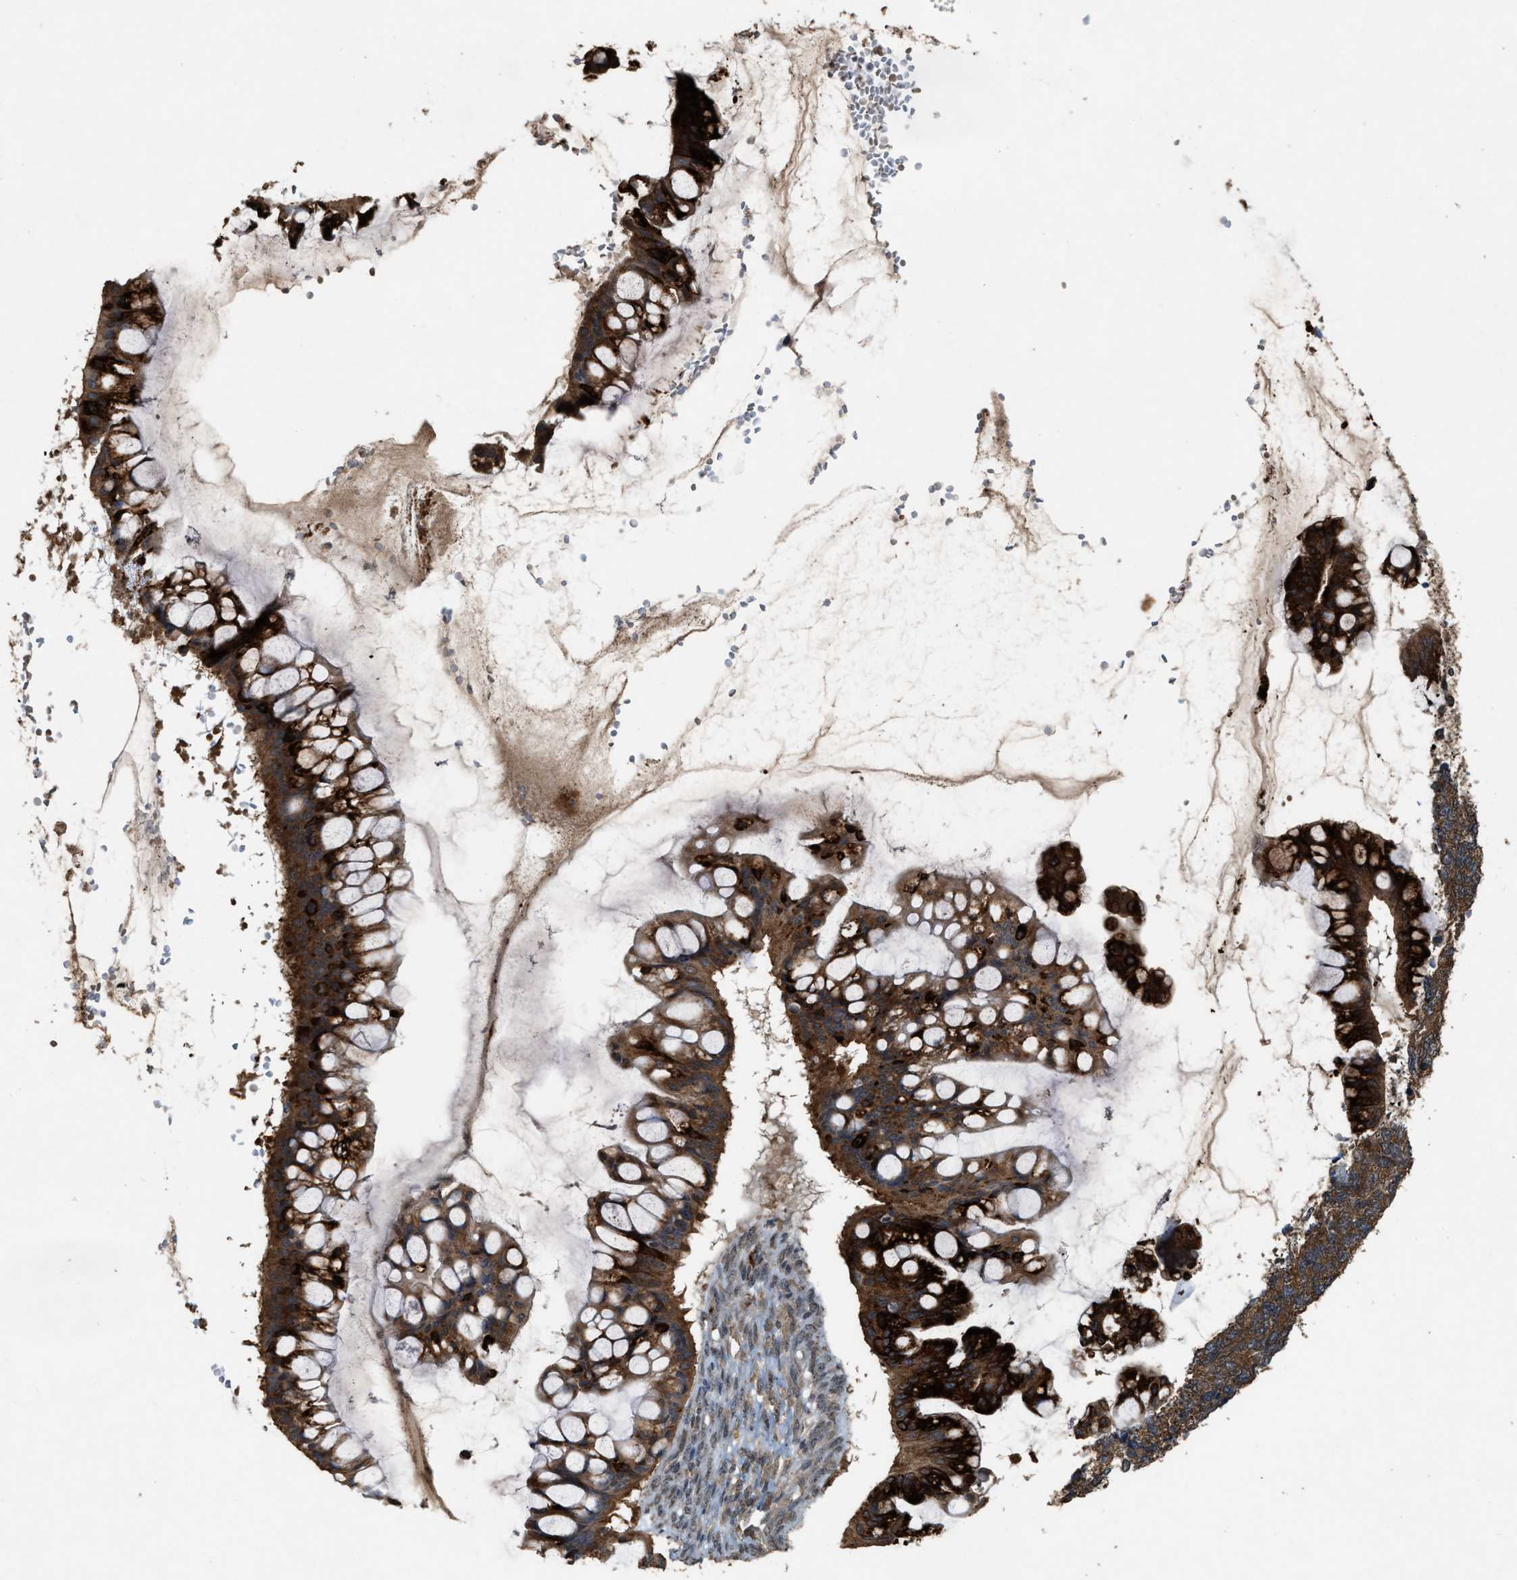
{"staining": {"intensity": "strong", "quantity": ">75%", "location": "cytoplasmic/membranous"}, "tissue": "ovarian cancer", "cell_type": "Tumor cells", "image_type": "cancer", "snomed": [{"axis": "morphology", "description": "Cystadenocarcinoma, mucinous, NOS"}, {"axis": "topography", "description": "Ovary"}], "caption": "Protein analysis of ovarian cancer tissue displays strong cytoplasmic/membranous expression in about >75% of tumor cells.", "gene": "ARHGEF5", "patient": {"sex": "female", "age": 73}}